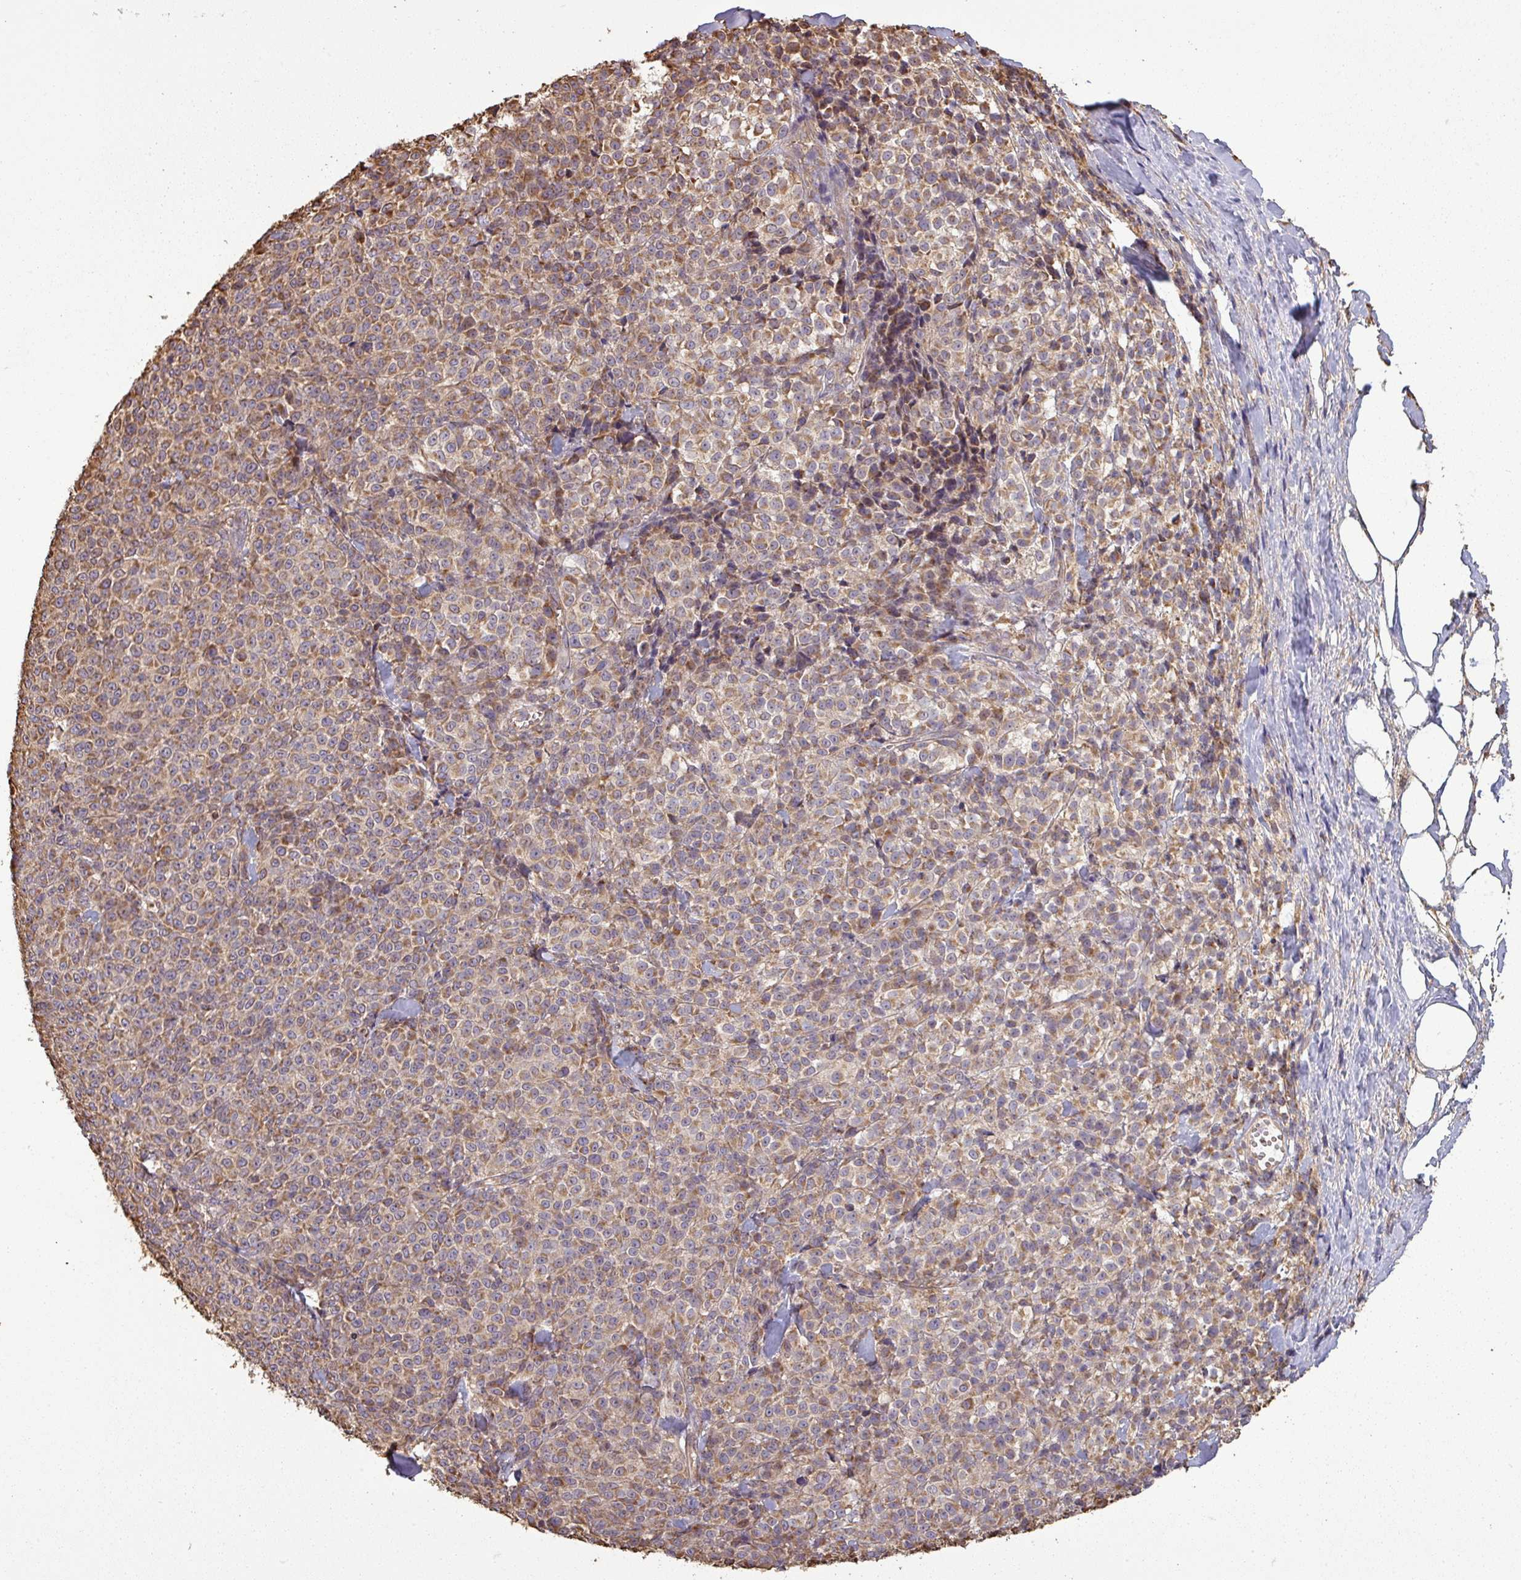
{"staining": {"intensity": "moderate", "quantity": ">75%", "location": "cytoplasmic/membranous"}, "tissue": "melanoma", "cell_type": "Tumor cells", "image_type": "cancer", "snomed": [{"axis": "morphology", "description": "Normal tissue, NOS"}, {"axis": "morphology", "description": "Malignant melanoma, NOS"}, {"axis": "topography", "description": "Skin"}], "caption": "Human malignant melanoma stained with a protein marker reveals moderate staining in tumor cells.", "gene": "PLEKHM1", "patient": {"sex": "female", "age": 34}}